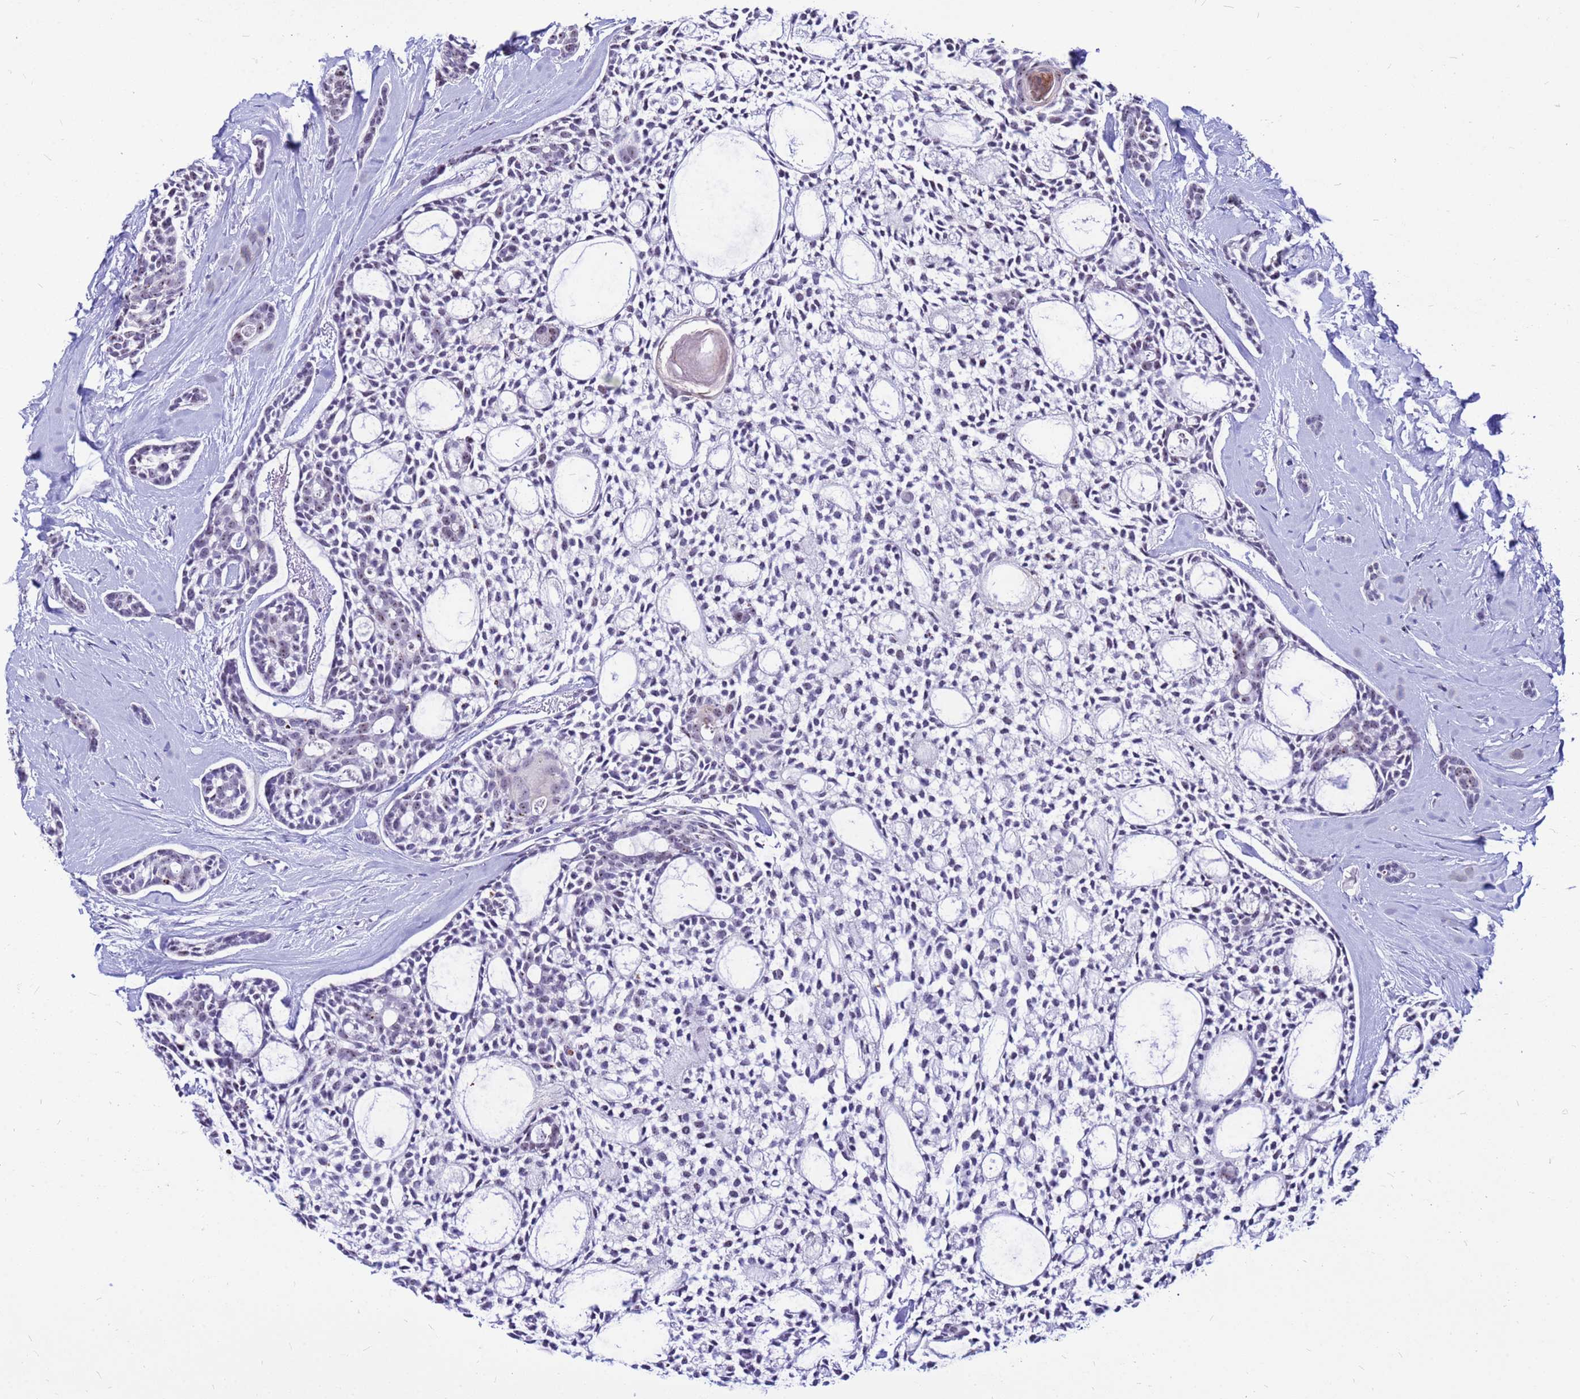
{"staining": {"intensity": "negative", "quantity": "none", "location": "none"}, "tissue": "head and neck cancer", "cell_type": "Tumor cells", "image_type": "cancer", "snomed": [{"axis": "morphology", "description": "Adenocarcinoma, NOS"}, {"axis": "topography", "description": "Subcutis"}, {"axis": "topography", "description": "Head-Neck"}], "caption": "A high-resolution photomicrograph shows IHC staining of head and neck cancer (adenocarcinoma), which exhibits no significant positivity in tumor cells. (IHC, brightfield microscopy, high magnification).", "gene": "DMRTC2", "patient": {"sex": "female", "age": 73}}